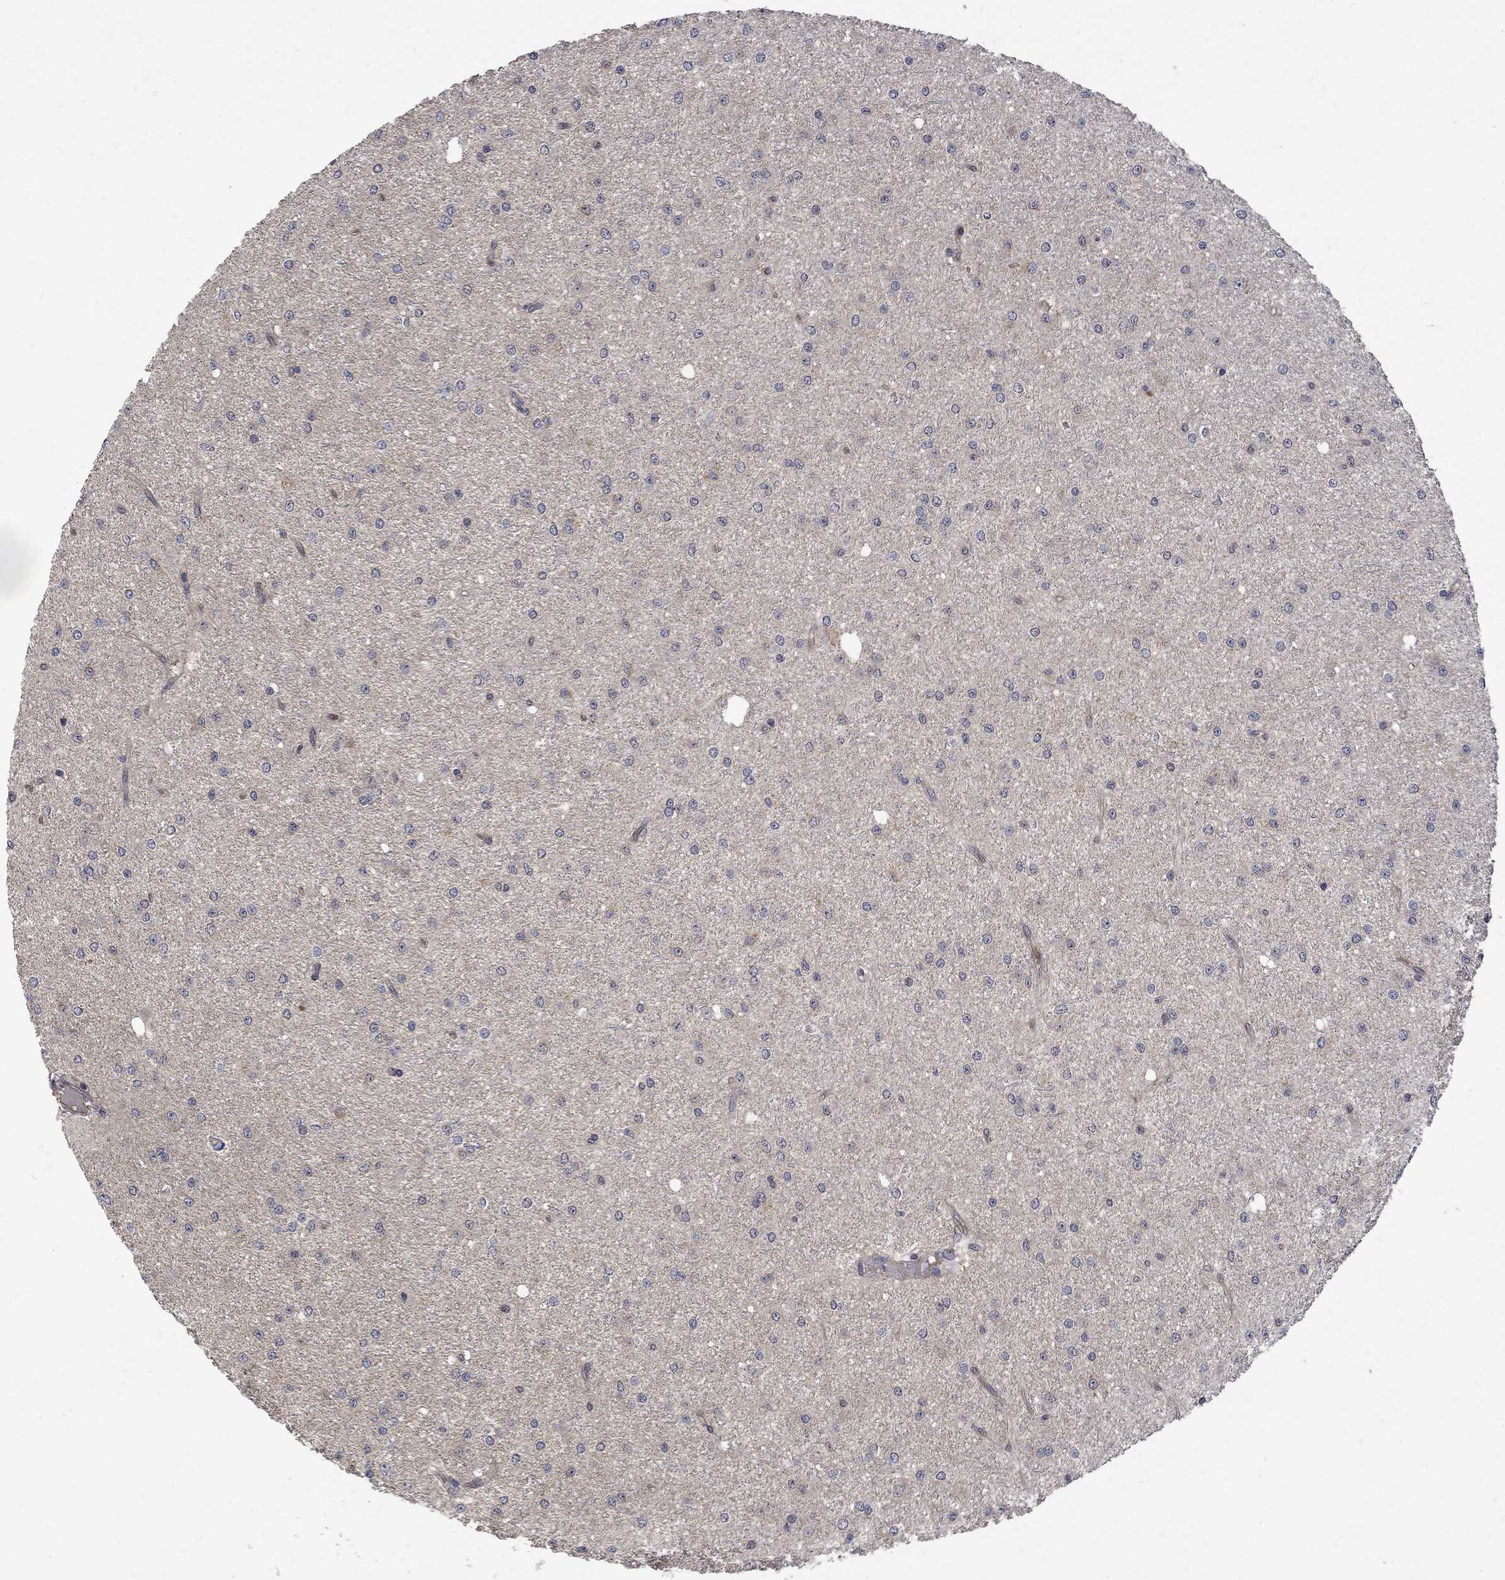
{"staining": {"intensity": "negative", "quantity": "none", "location": "none"}, "tissue": "glioma", "cell_type": "Tumor cells", "image_type": "cancer", "snomed": [{"axis": "morphology", "description": "Glioma, malignant, Low grade"}, {"axis": "topography", "description": "Brain"}], "caption": "Immunohistochemical staining of malignant low-grade glioma displays no significant expression in tumor cells.", "gene": "GRIN2D", "patient": {"sex": "male", "age": 27}}